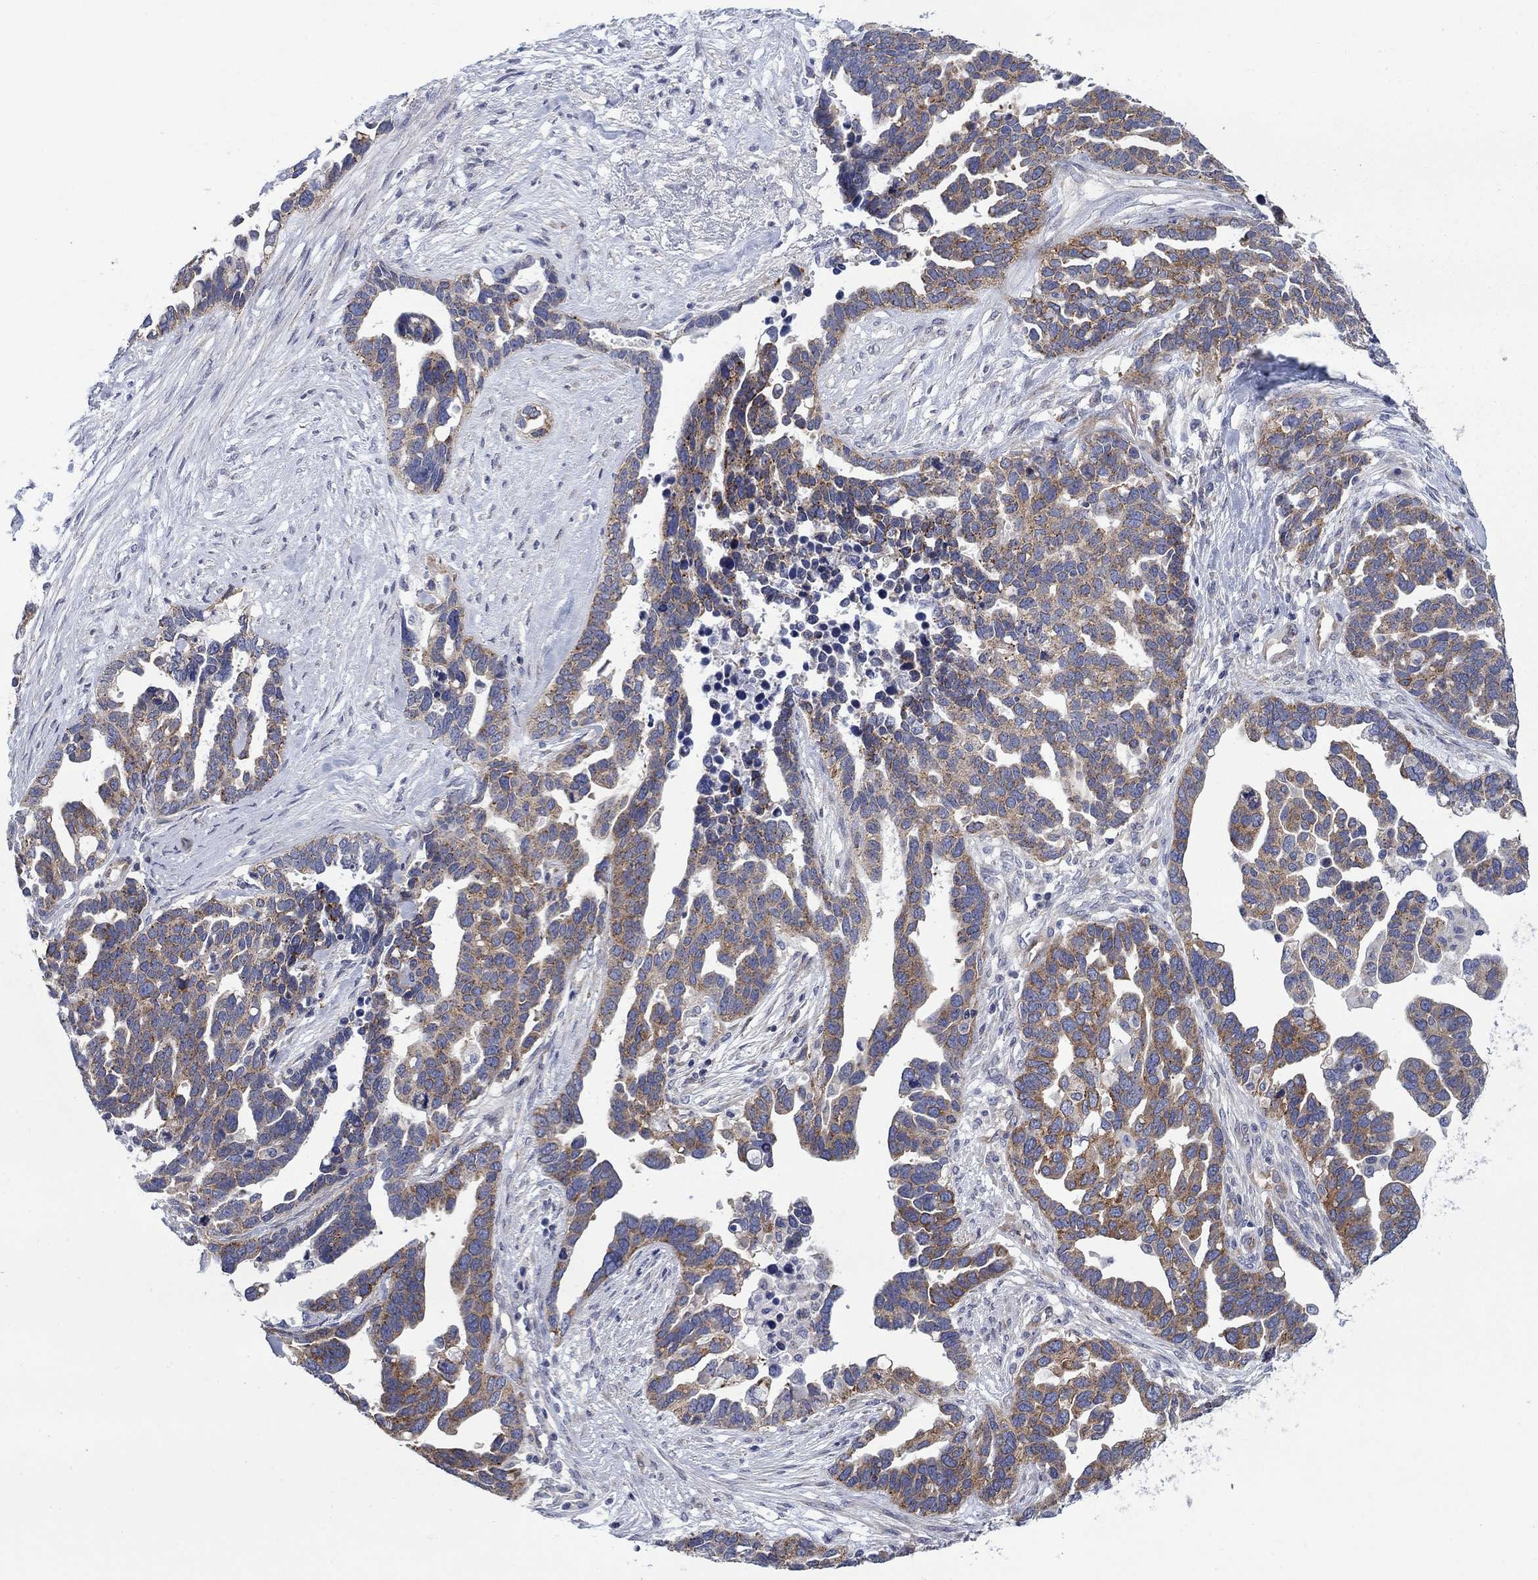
{"staining": {"intensity": "moderate", "quantity": ">75%", "location": "cytoplasmic/membranous"}, "tissue": "ovarian cancer", "cell_type": "Tumor cells", "image_type": "cancer", "snomed": [{"axis": "morphology", "description": "Cystadenocarcinoma, serous, NOS"}, {"axis": "topography", "description": "Ovary"}], "caption": "Ovarian cancer stained with DAB (3,3'-diaminobenzidine) IHC shows medium levels of moderate cytoplasmic/membranous expression in about >75% of tumor cells. Ihc stains the protein in brown and the nuclei are stained blue.", "gene": "FXR1", "patient": {"sex": "female", "age": 54}}